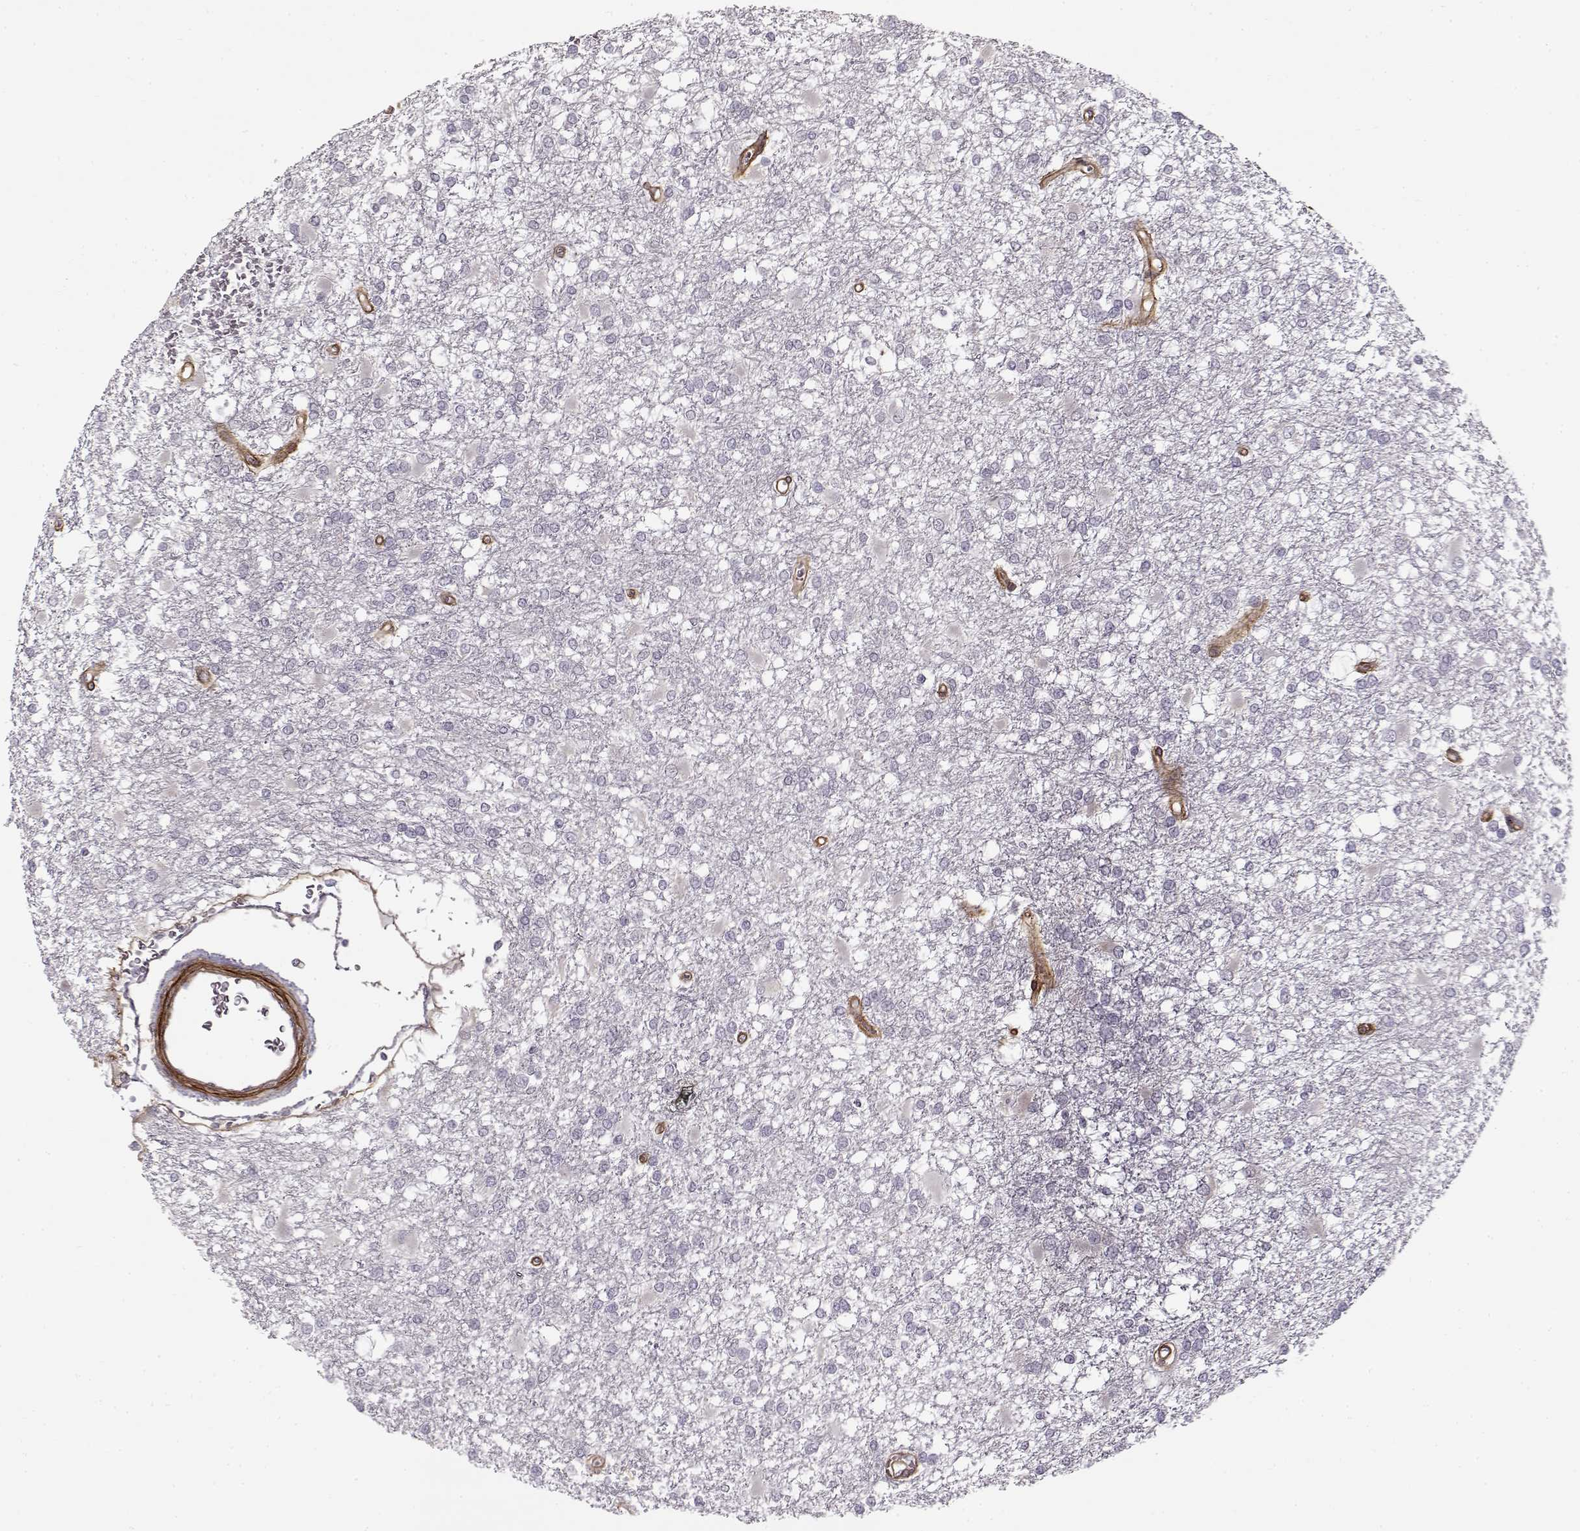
{"staining": {"intensity": "negative", "quantity": "none", "location": "none"}, "tissue": "glioma", "cell_type": "Tumor cells", "image_type": "cancer", "snomed": [{"axis": "morphology", "description": "Glioma, malignant, High grade"}, {"axis": "topography", "description": "Cerebral cortex"}], "caption": "Immunohistochemical staining of human glioma demonstrates no significant staining in tumor cells.", "gene": "LAMB2", "patient": {"sex": "male", "age": 79}}